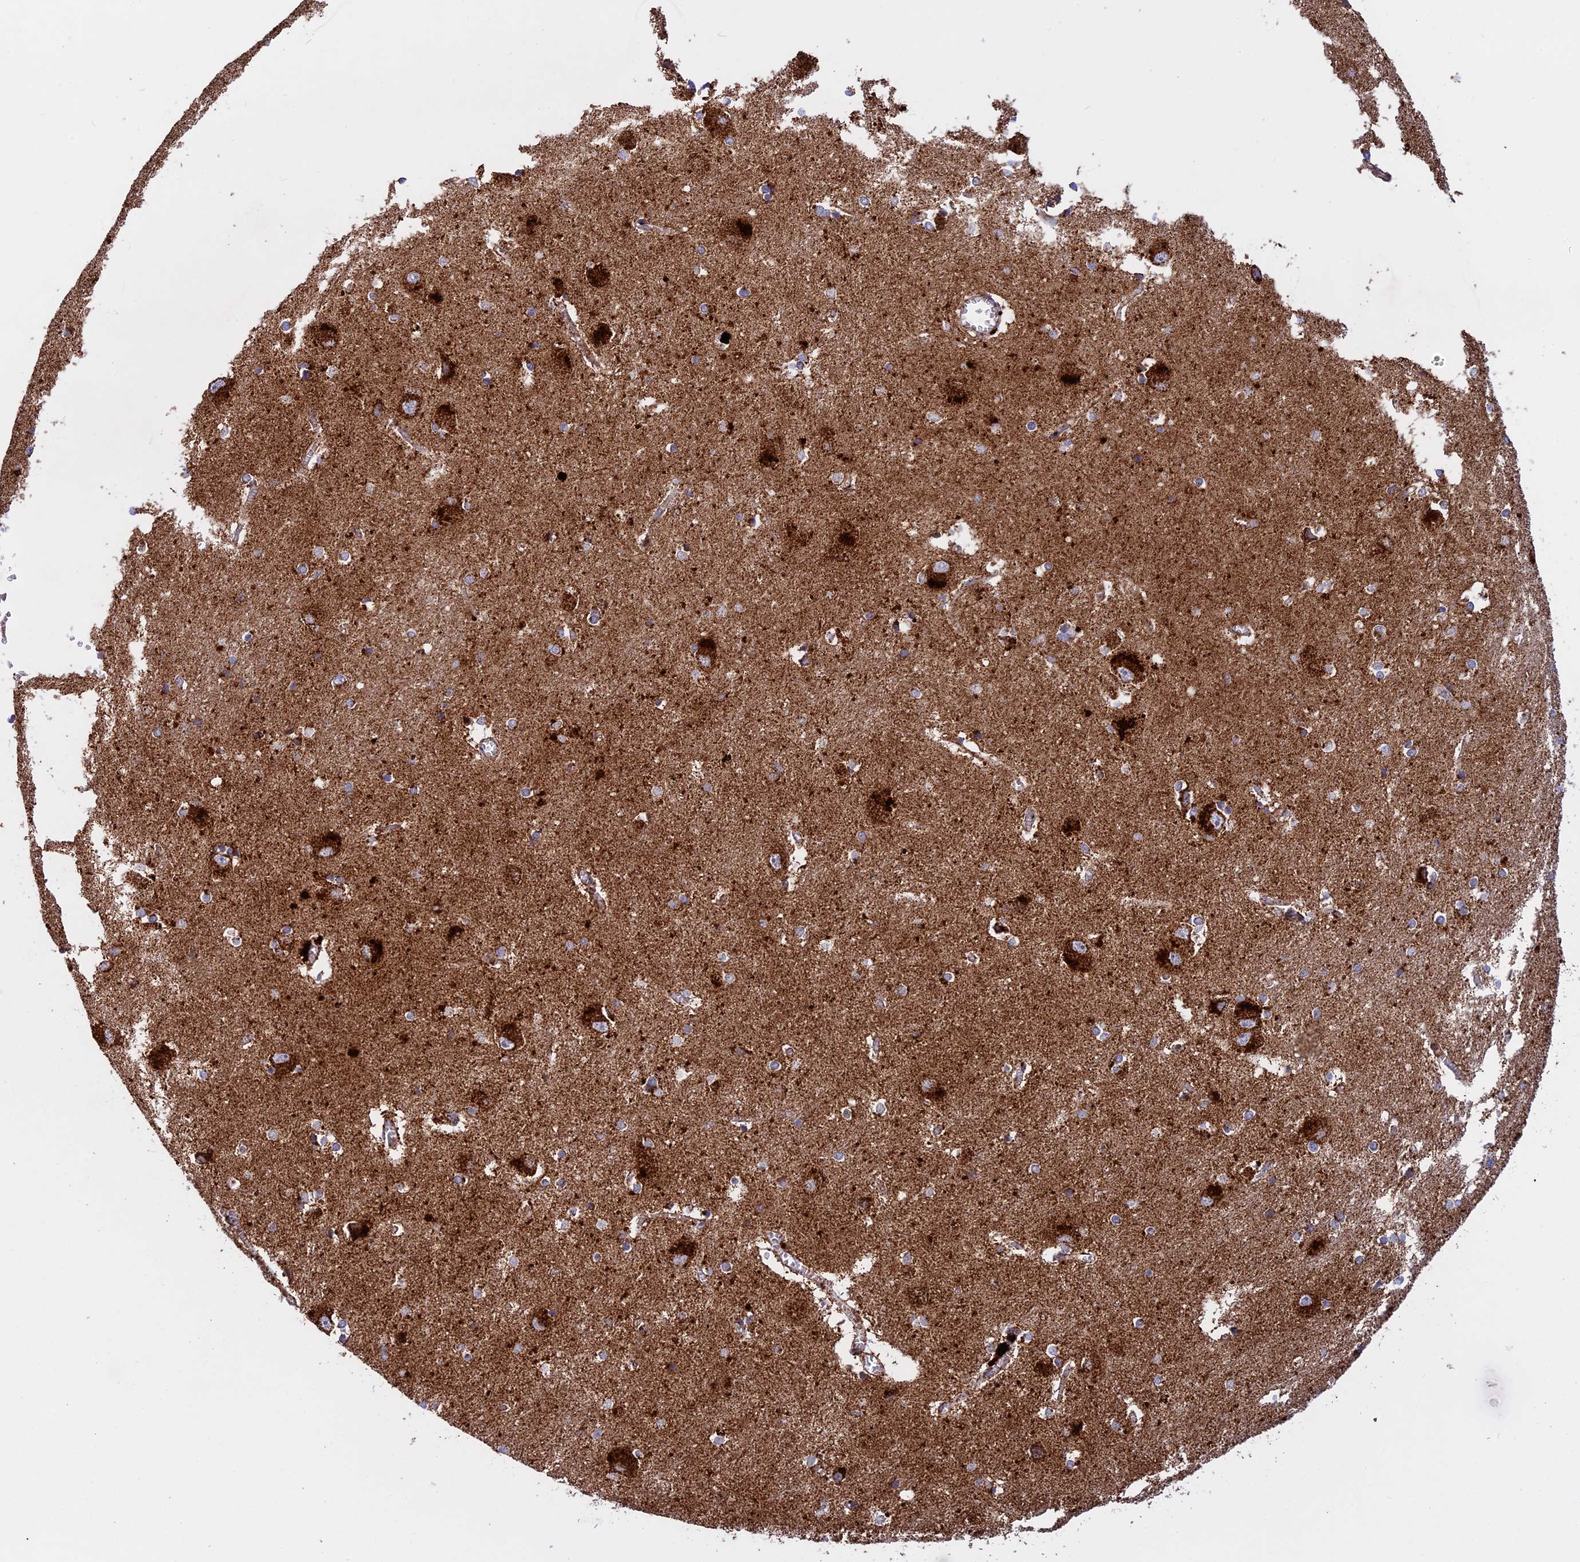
{"staining": {"intensity": "strong", "quantity": "25%-75%", "location": "cytoplasmic/membranous"}, "tissue": "caudate", "cell_type": "Glial cells", "image_type": "normal", "snomed": [{"axis": "morphology", "description": "Normal tissue, NOS"}, {"axis": "topography", "description": "Lateral ventricle wall"}], "caption": "Protein positivity by immunohistochemistry demonstrates strong cytoplasmic/membranous staining in approximately 25%-75% of glial cells in normal caudate.", "gene": "UQCRB", "patient": {"sex": "male", "age": 37}}